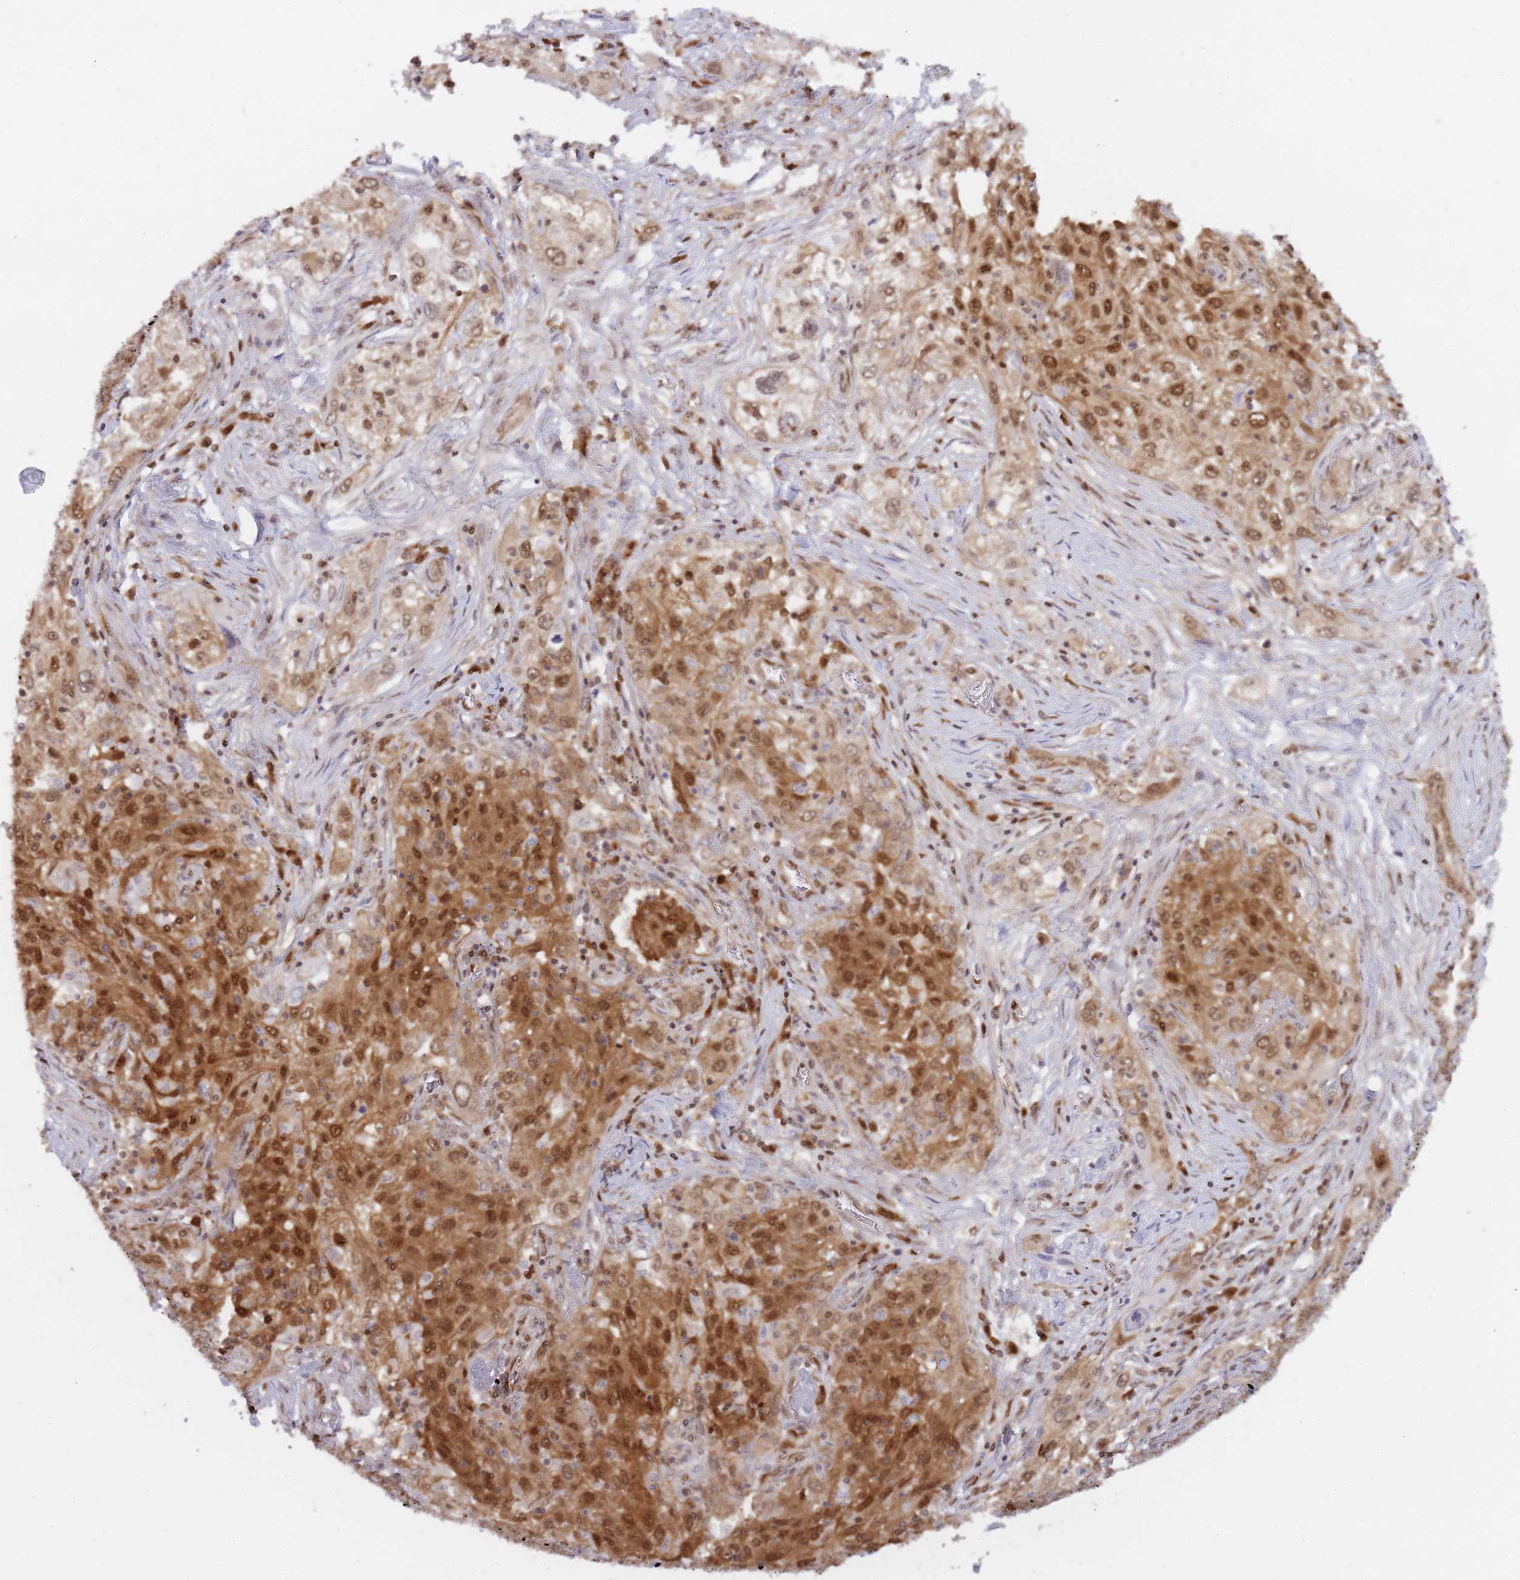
{"staining": {"intensity": "strong", "quantity": ">75%", "location": "cytoplasmic/membranous,nuclear"}, "tissue": "lung cancer", "cell_type": "Tumor cells", "image_type": "cancer", "snomed": [{"axis": "morphology", "description": "Squamous cell carcinoma, NOS"}, {"axis": "topography", "description": "Lung"}], "caption": "This is an image of immunohistochemistry (IHC) staining of lung cancer (squamous cell carcinoma), which shows strong staining in the cytoplasmic/membranous and nuclear of tumor cells.", "gene": "NSFL1C", "patient": {"sex": "female", "age": 69}}